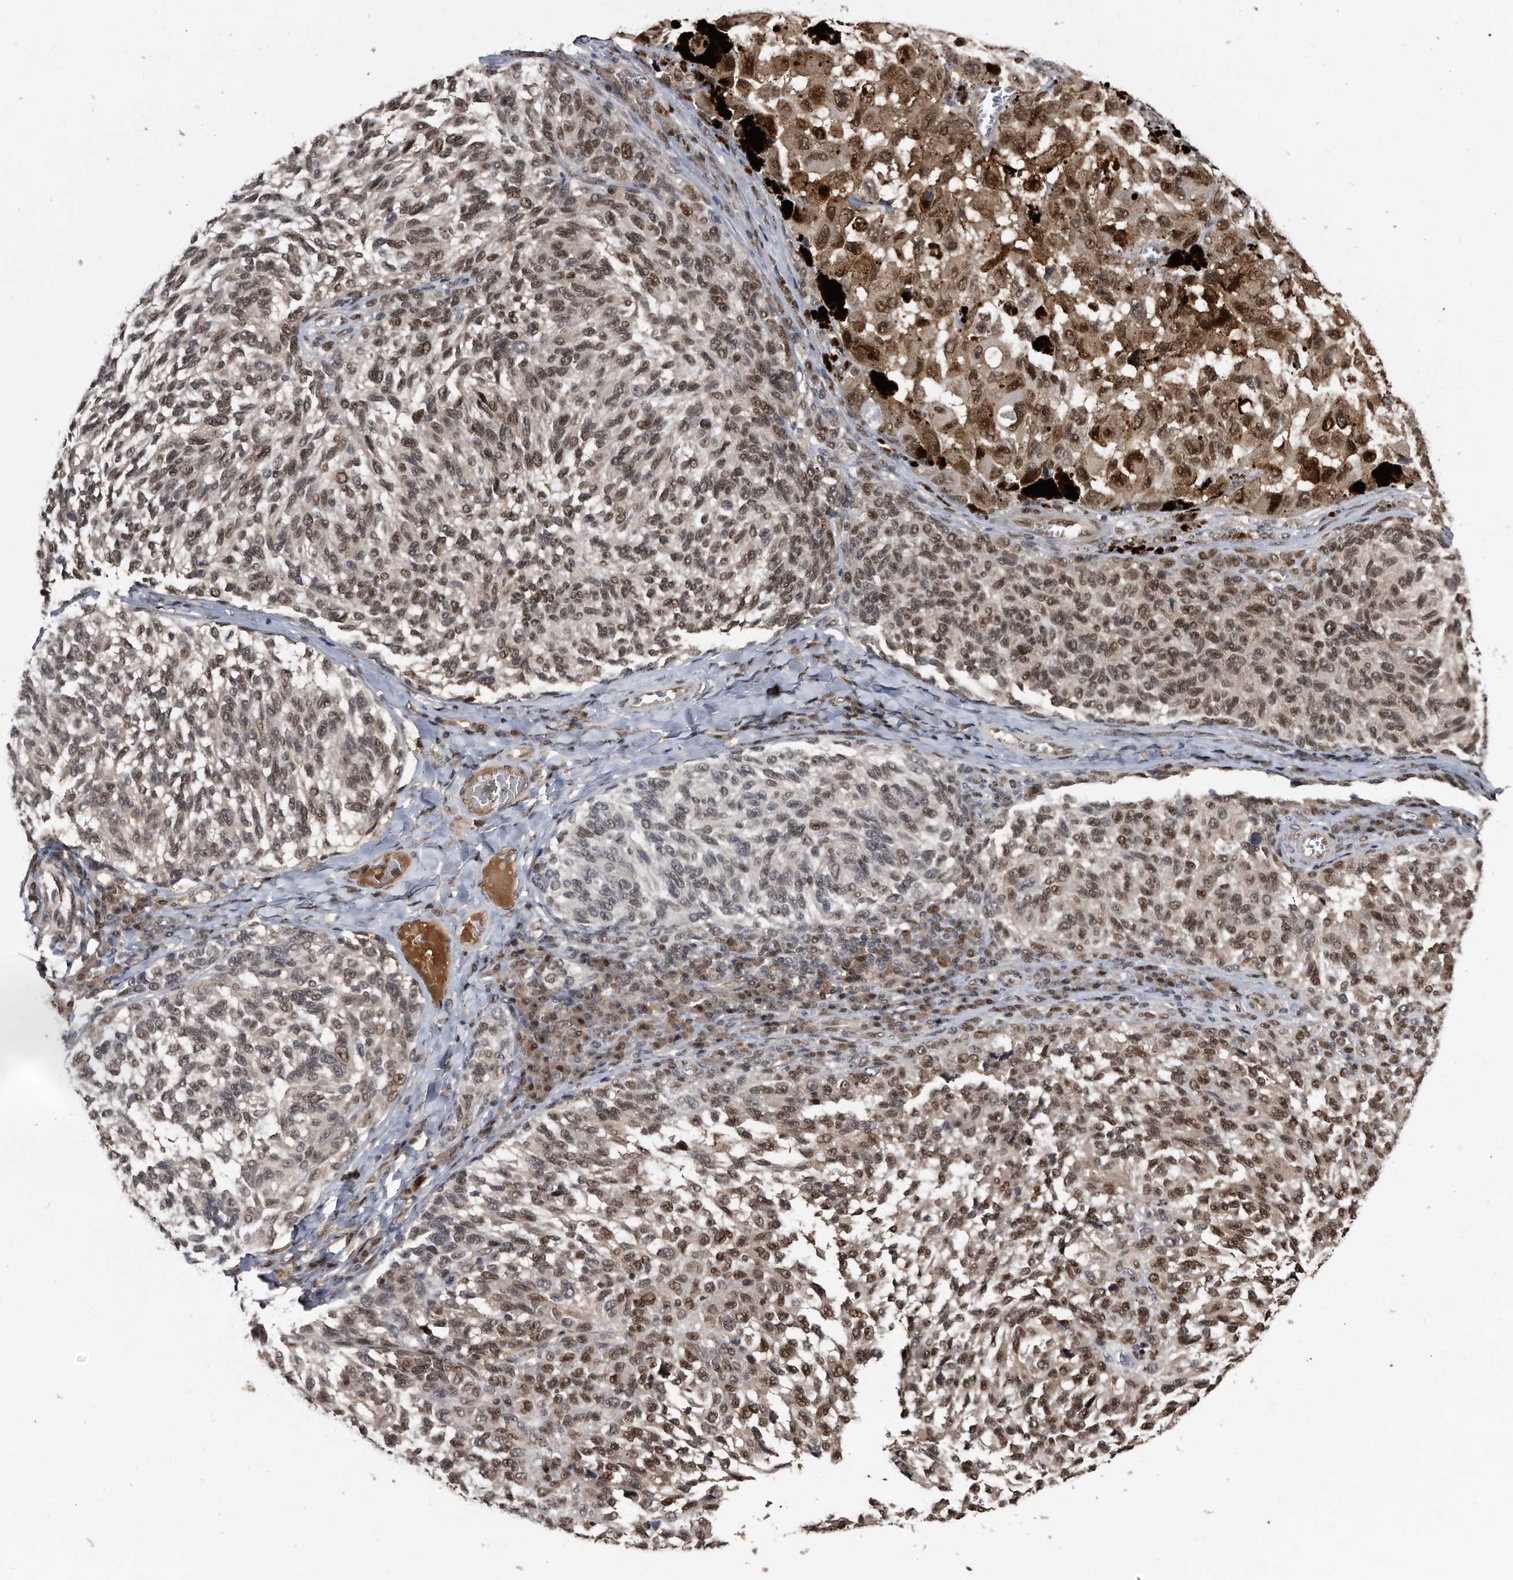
{"staining": {"intensity": "moderate", "quantity": ">75%", "location": "cytoplasmic/membranous,nuclear"}, "tissue": "melanoma", "cell_type": "Tumor cells", "image_type": "cancer", "snomed": [{"axis": "morphology", "description": "Malignant melanoma, NOS"}, {"axis": "topography", "description": "Skin"}], "caption": "Human melanoma stained with a protein marker displays moderate staining in tumor cells.", "gene": "RAD23B", "patient": {"sex": "female", "age": 73}}